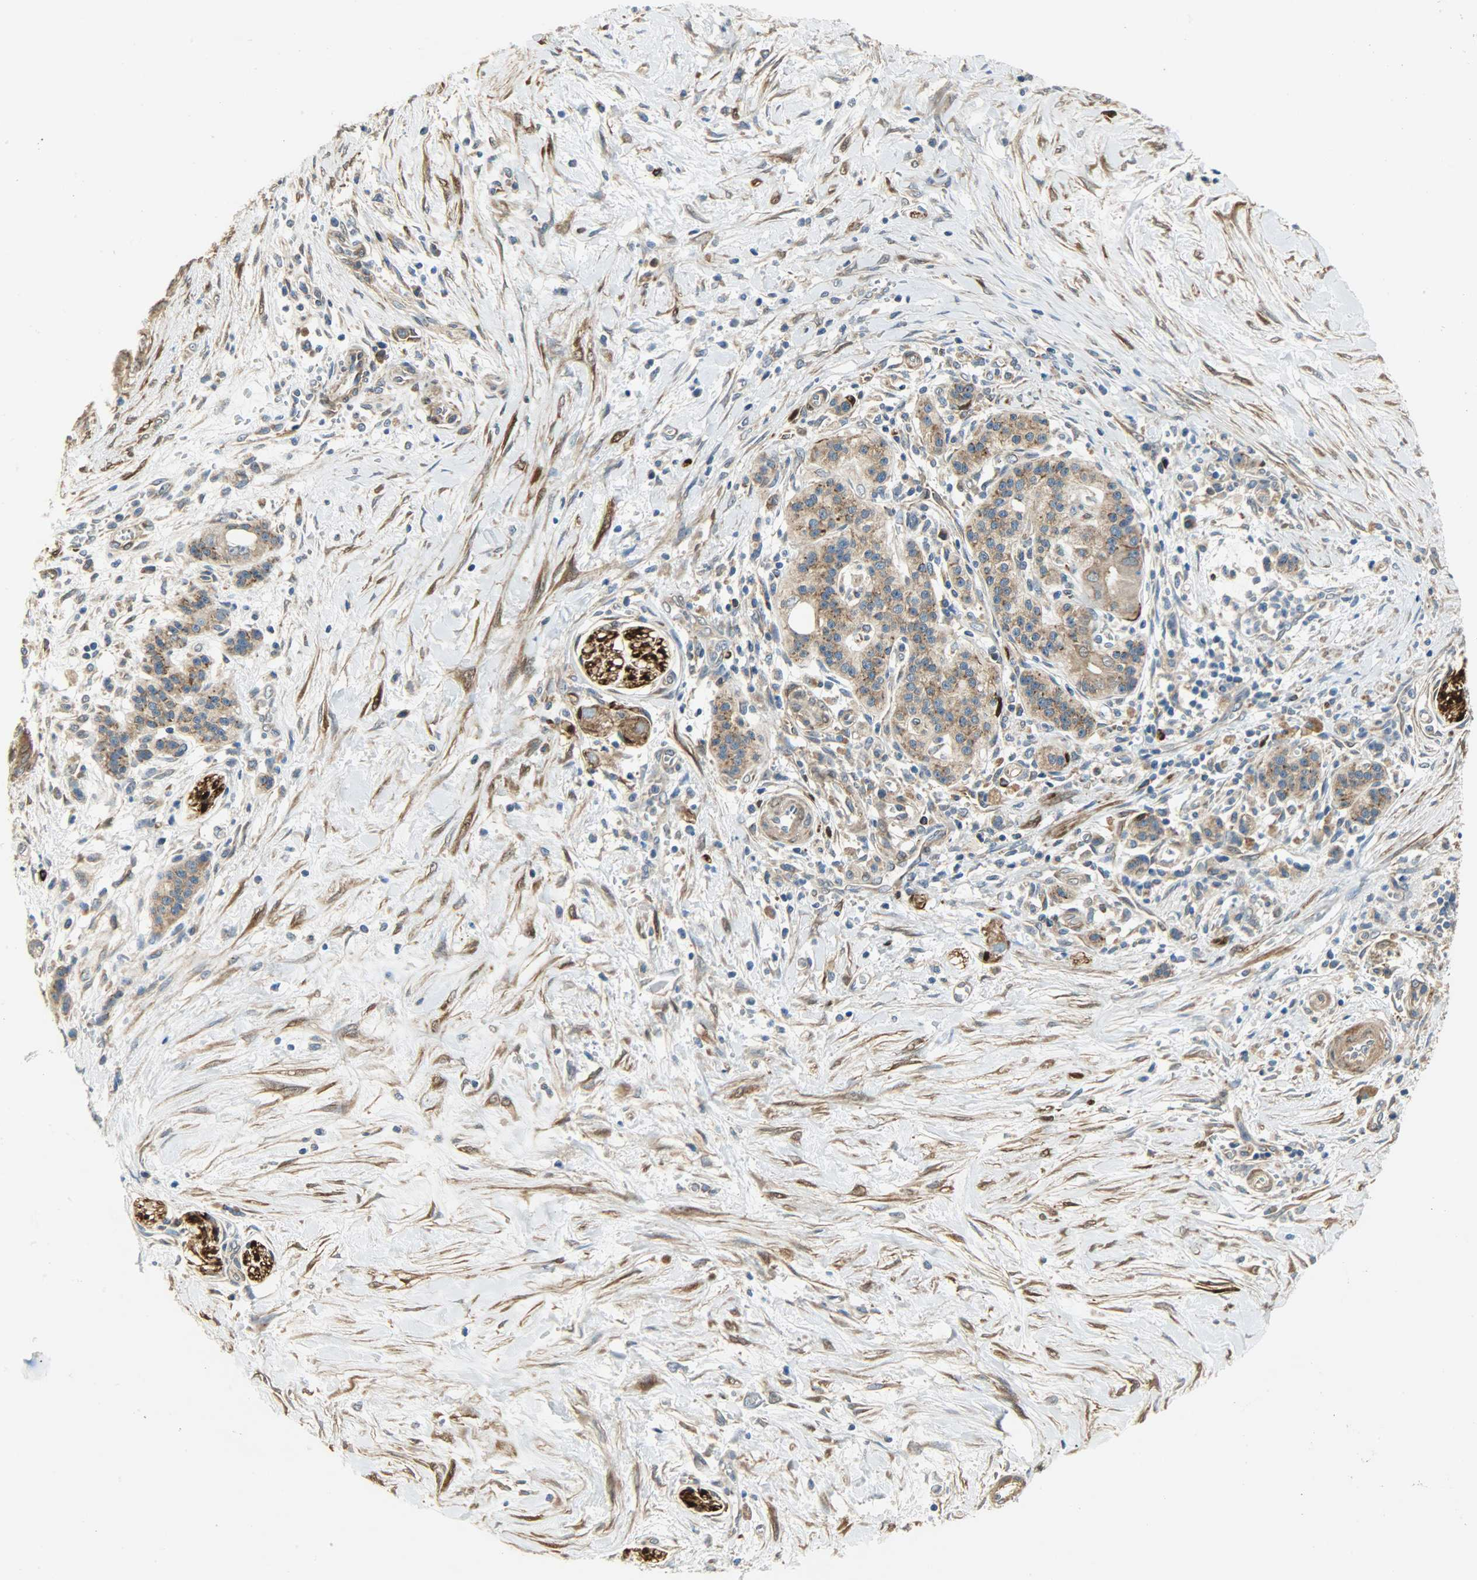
{"staining": {"intensity": "strong", "quantity": ">75%", "location": "cytoplasmic/membranous"}, "tissue": "pancreatic cancer", "cell_type": "Tumor cells", "image_type": "cancer", "snomed": [{"axis": "morphology", "description": "Adenocarcinoma, NOS"}, {"axis": "topography", "description": "Pancreas"}], "caption": "IHC of human pancreatic adenocarcinoma displays high levels of strong cytoplasmic/membranous positivity in approximately >75% of tumor cells.", "gene": "C1orf198", "patient": {"sex": "male", "age": 59}}